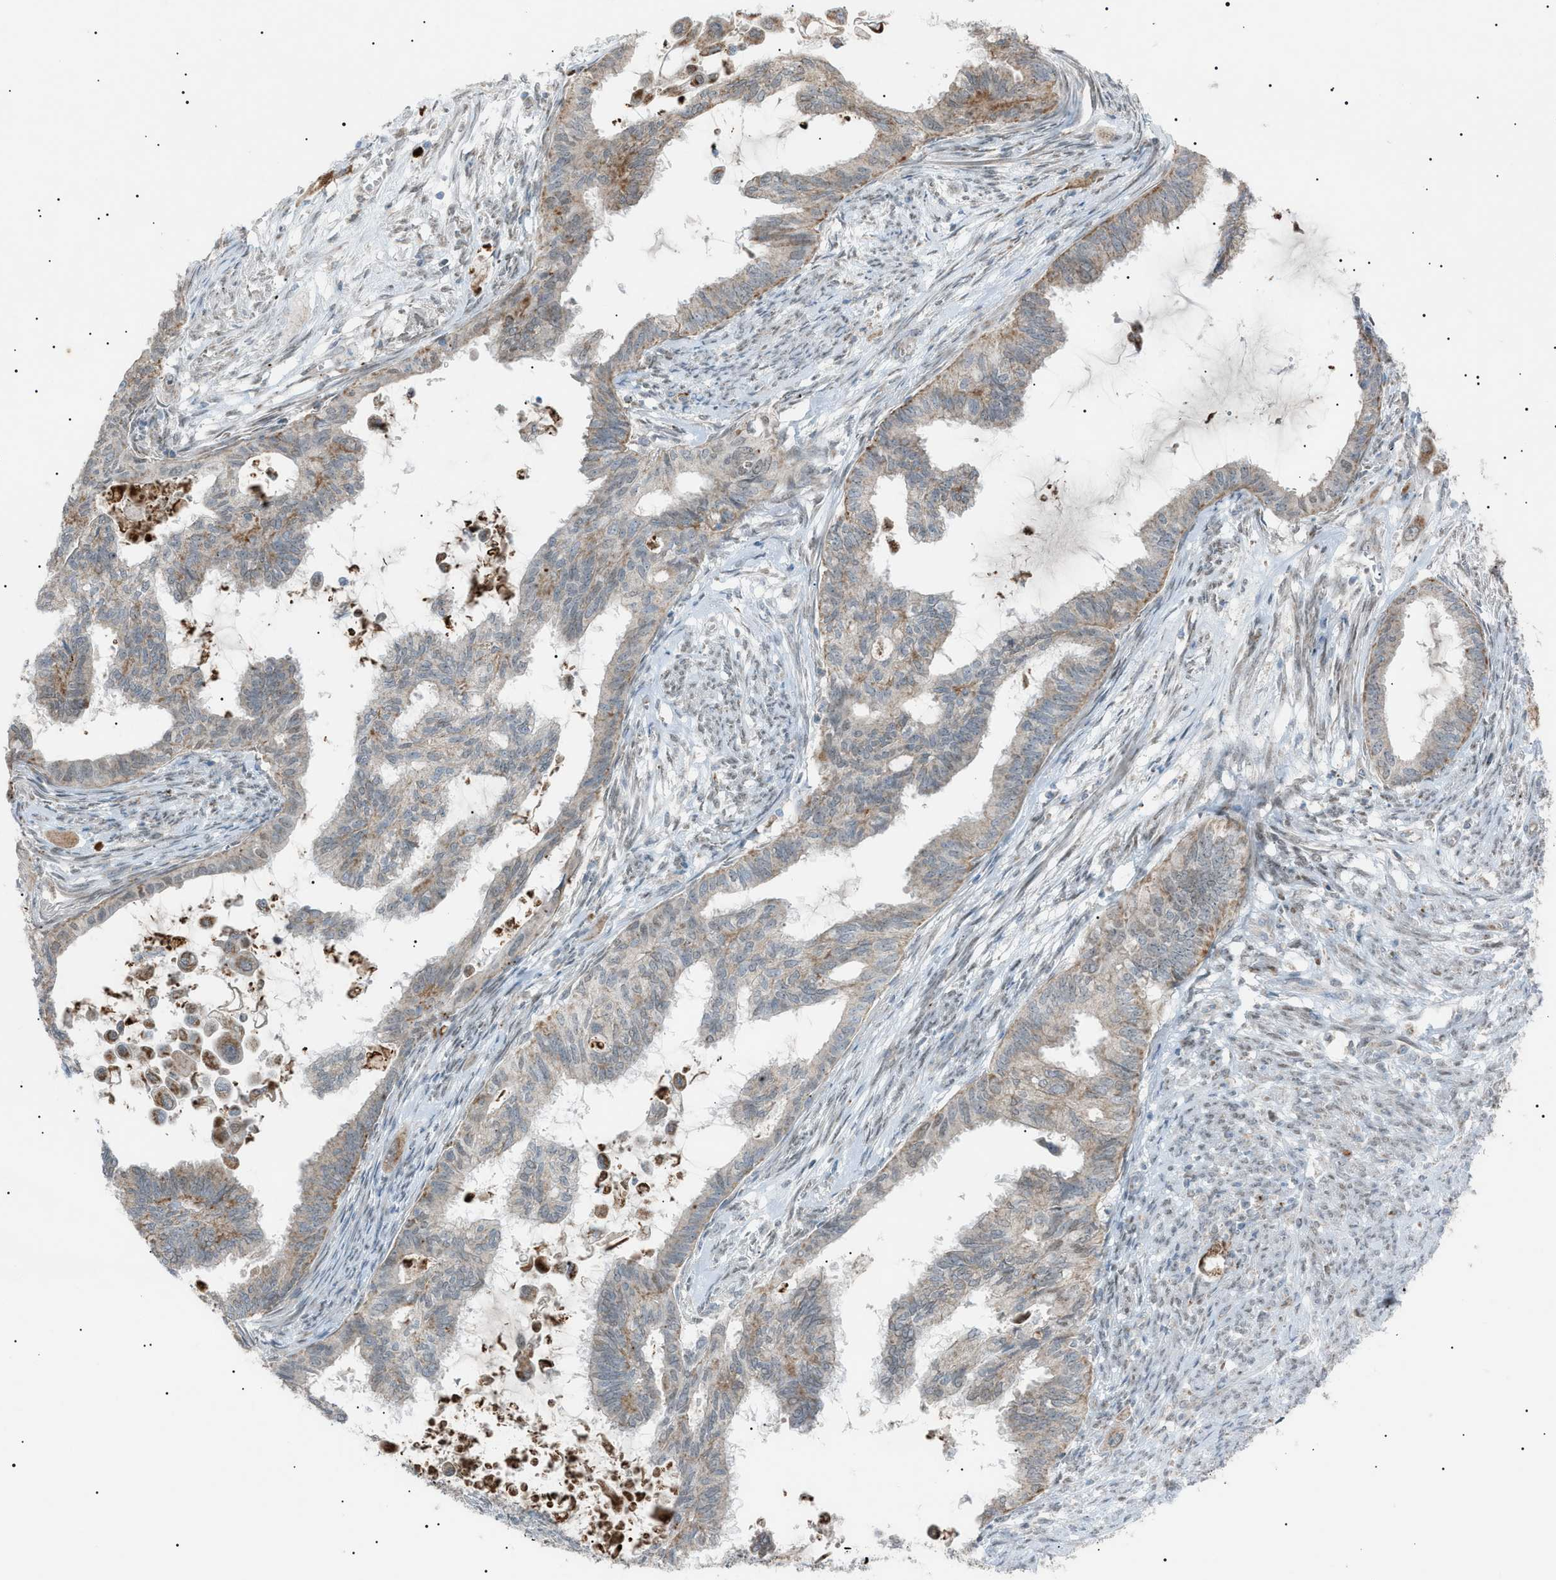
{"staining": {"intensity": "moderate", "quantity": "<25%", "location": "cytoplasmic/membranous"}, "tissue": "cervical cancer", "cell_type": "Tumor cells", "image_type": "cancer", "snomed": [{"axis": "morphology", "description": "Normal tissue, NOS"}, {"axis": "morphology", "description": "Adenocarcinoma, NOS"}, {"axis": "topography", "description": "Cervix"}, {"axis": "topography", "description": "Endometrium"}], "caption": "Immunohistochemistry (IHC) of adenocarcinoma (cervical) exhibits low levels of moderate cytoplasmic/membranous staining in about <25% of tumor cells. Nuclei are stained in blue.", "gene": "ZNF516", "patient": {"sex": "female", "age": 86}}